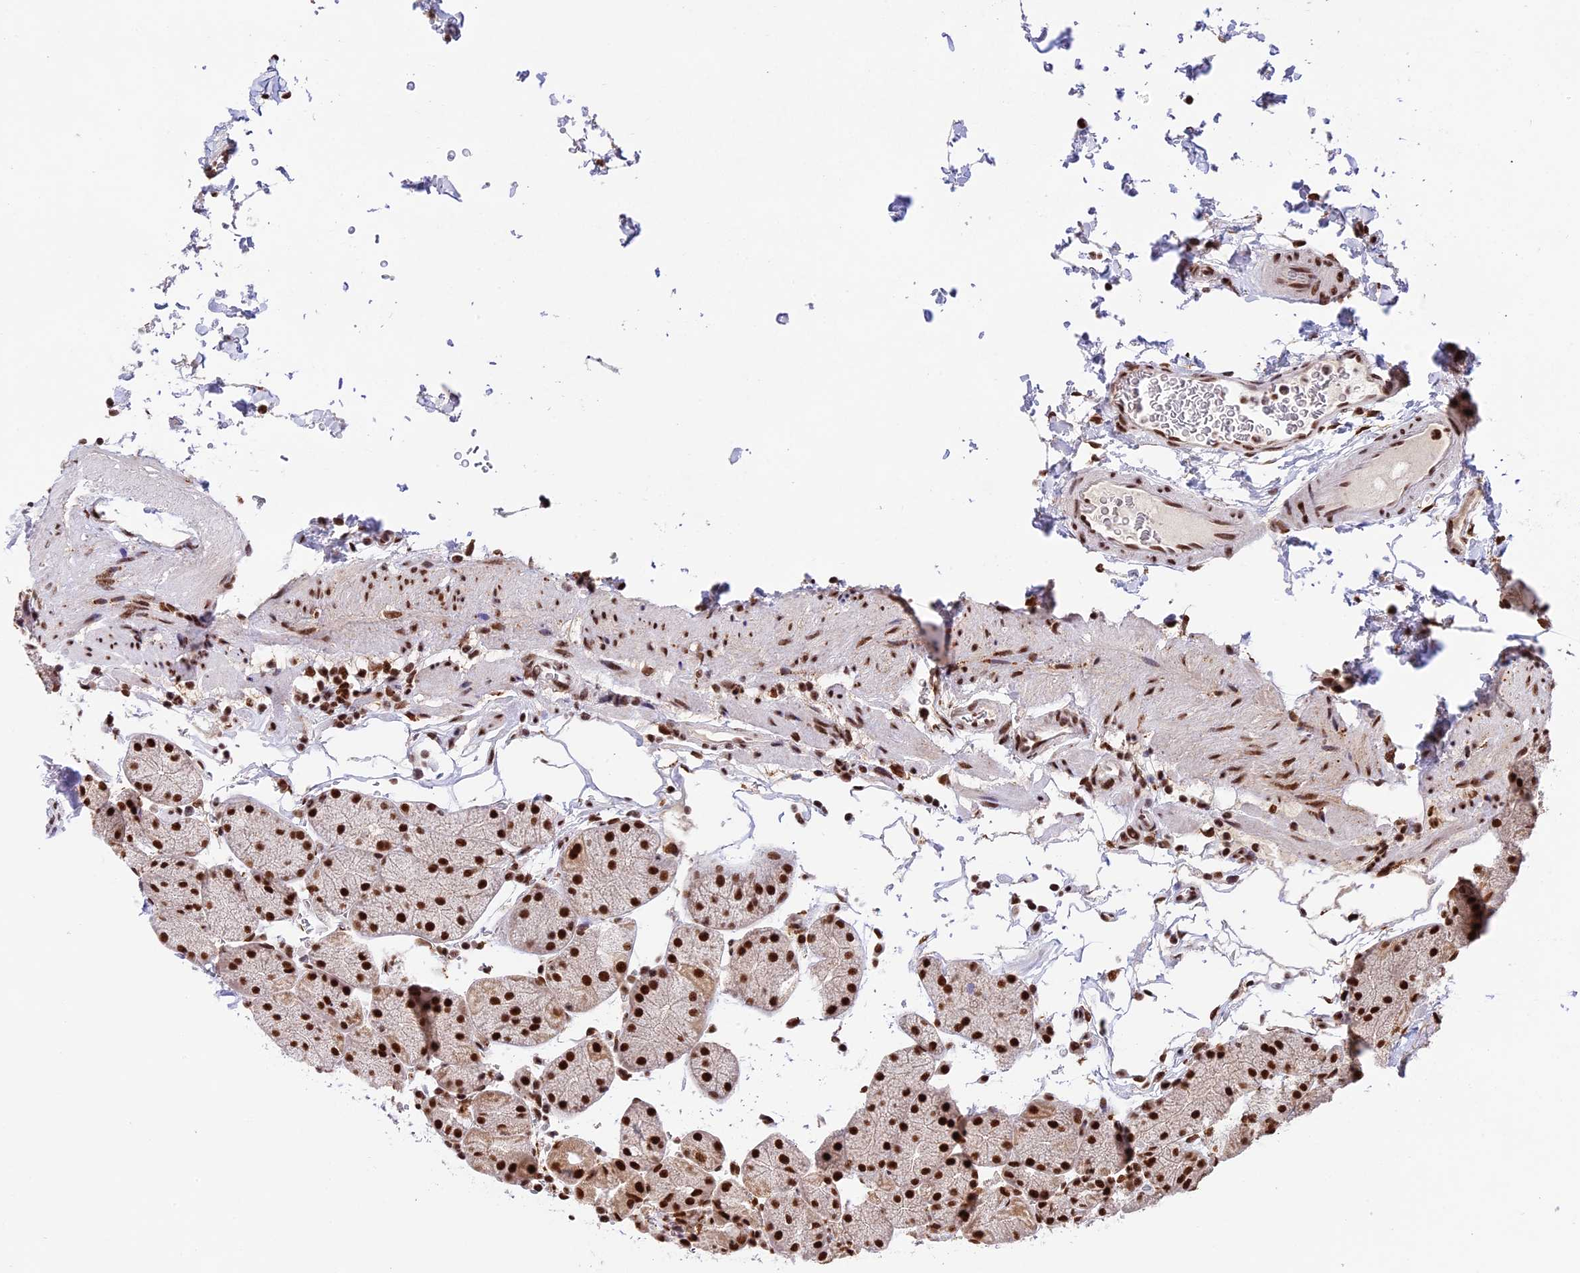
{"staining": {"intensity": "strong", "quantity": ">75%", "location": "nuclear"}, "tissue": "stomach", "cell_type": "Glandular cells", "image_type": "normal", "snomed": [{"axis": "morphology", "description": "Normal tissue, NOS"}, {"axis": "topography", "description": "Stomach, upper"}, {"axis": "topography", "description": "Stomach, lower"}], "caption": "Immunohistochemistry (IHC) micrograph of benign stomach: stomach stained using IHC exhibits high levels of strong protein expression localized specifically in the nuclear of glandular cells, appearing as a nuclear brown color.", "gene": "RAMACL", "patient": {"sex": "male", "age": 67}}